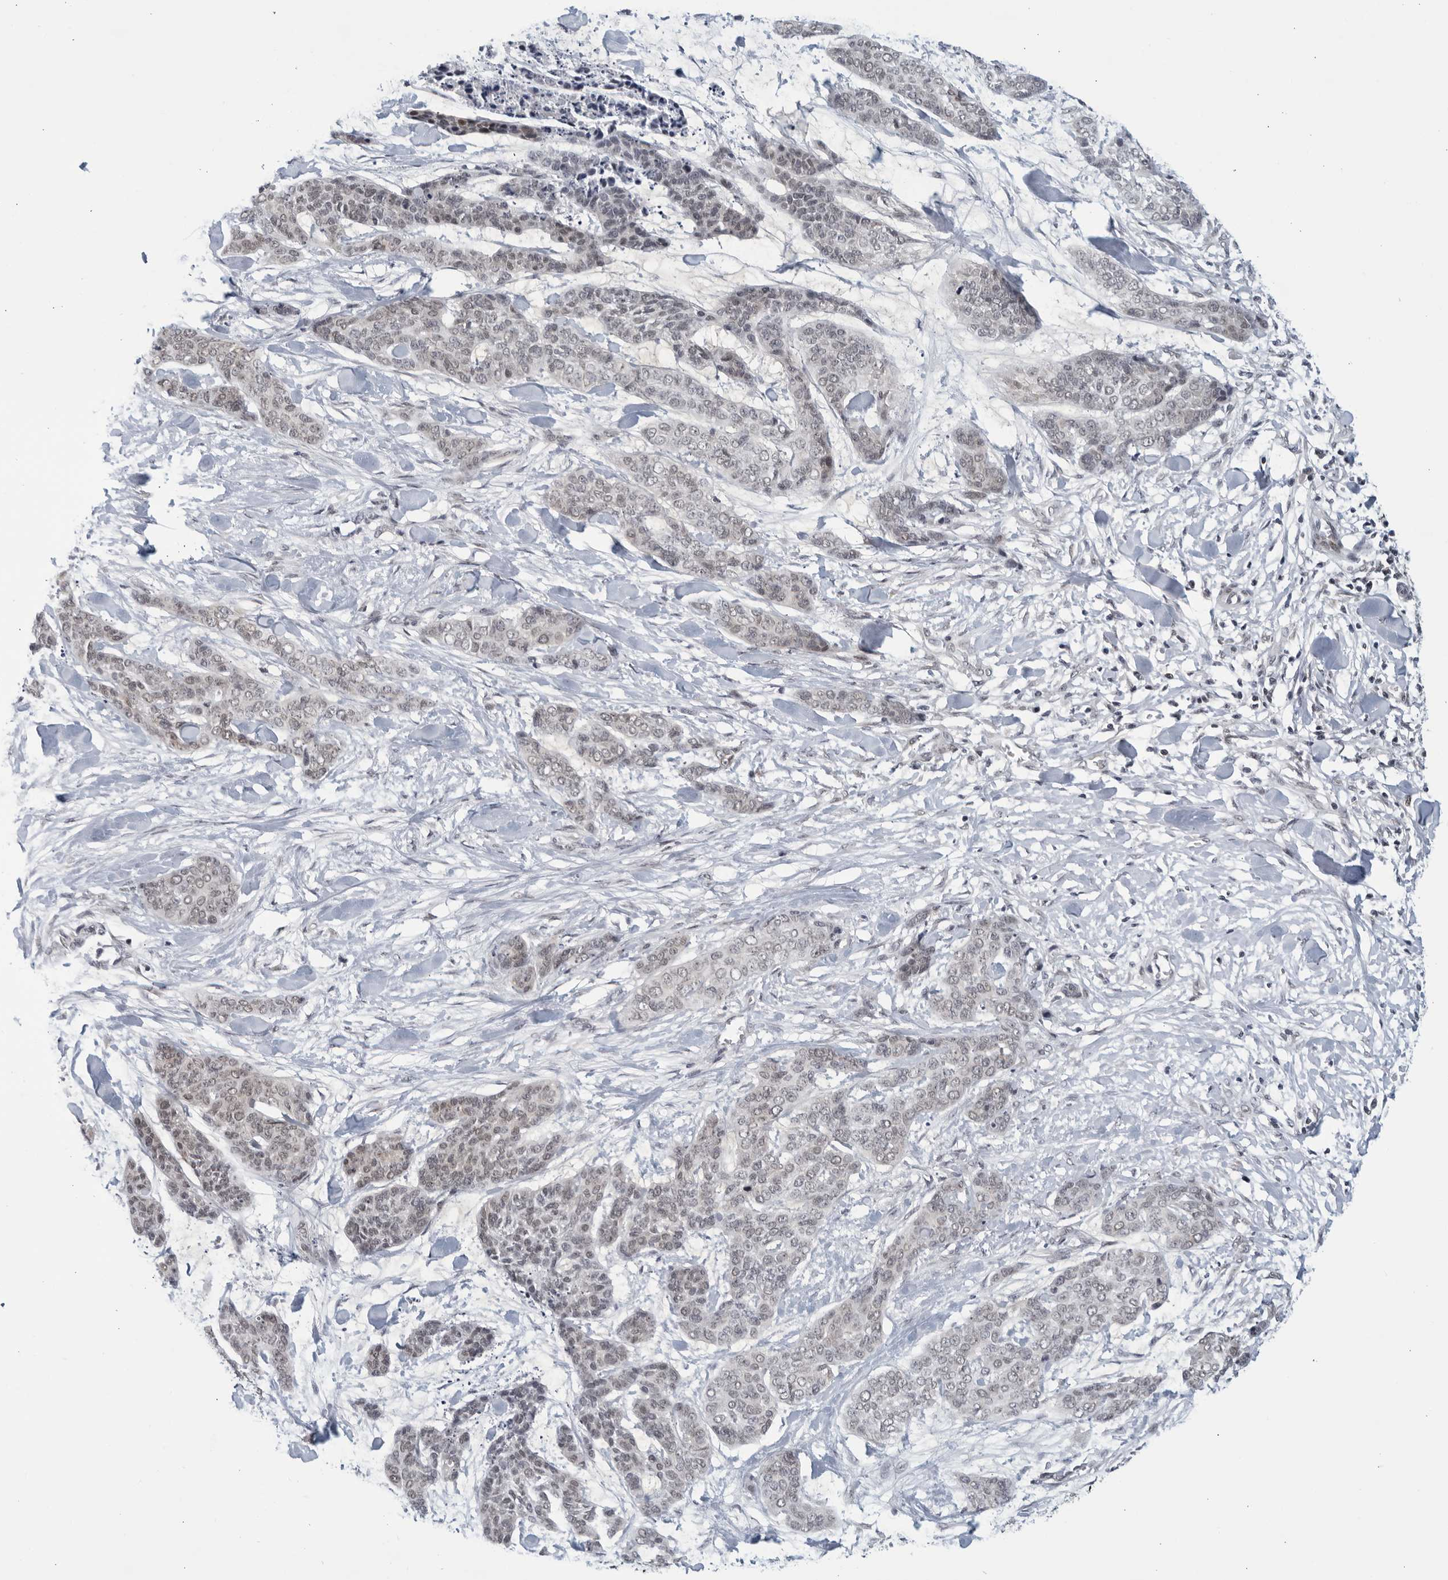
{"staining": {"intensity": "weak", "quantity": "25%-75%", "location": "nuclear"}, "tissue": "skin cancer", "cell_type": "Tumor cells", "image_type": "cancer", "snomed": [{"axis": "morphology", "description": "Basal cell carcinoma"}, {"axis": "topography", "description": "Skin"}], "caption": "Immunohistochemistry (IHC) photomicrograph of neoplastic tissue: human skin cancer (basal cell carcinoma) stained using IHC reveals low levels of weak protein expression localized specifically in the nuclear of tumor cells, appearing as a nuclear brown color.", "gene": "CC2D1B", "patient": {"sex": "female", "age": 64}}